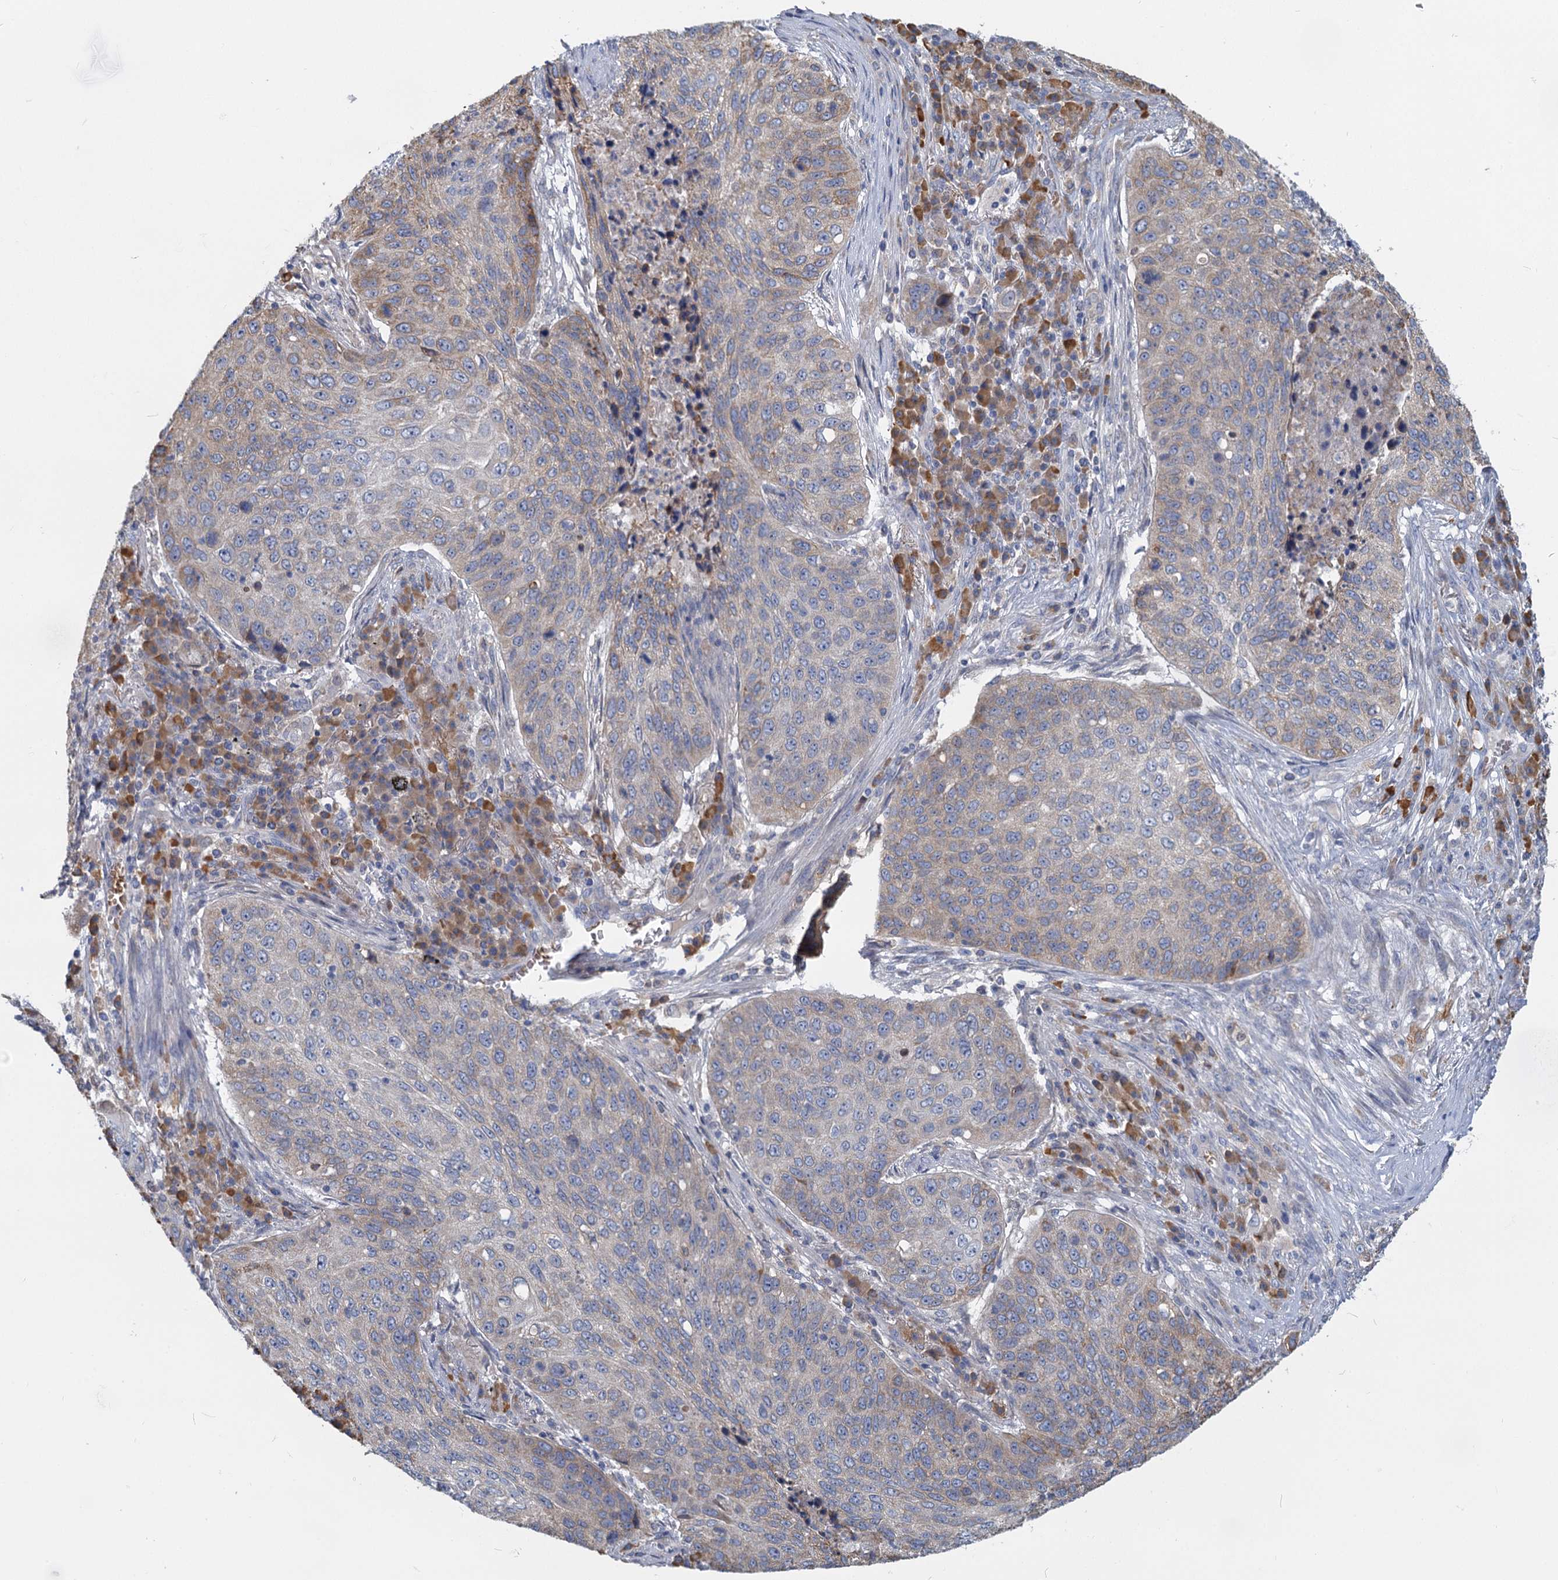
{"staining": {"intensity": "weak", "quantity": "<25%", "location": "cytoplasmic/membranous"}, "tissue": "lung cancer", "cell_type": "Tumor cells", "image_type": "cancer", "snomed": [{"axis": "morphology", "description": "Squamous cell carcinoma, NOS"}, {"axis": "topography", "description": "Lung"}], "caption": "A high-resolution image shows immunohistochemistry (IHC) staining of lung cancer, which reveals no significant expression in tumor cells.", "gene": "ANKRD16", "patient": {"sex": "female", "age": 63}}